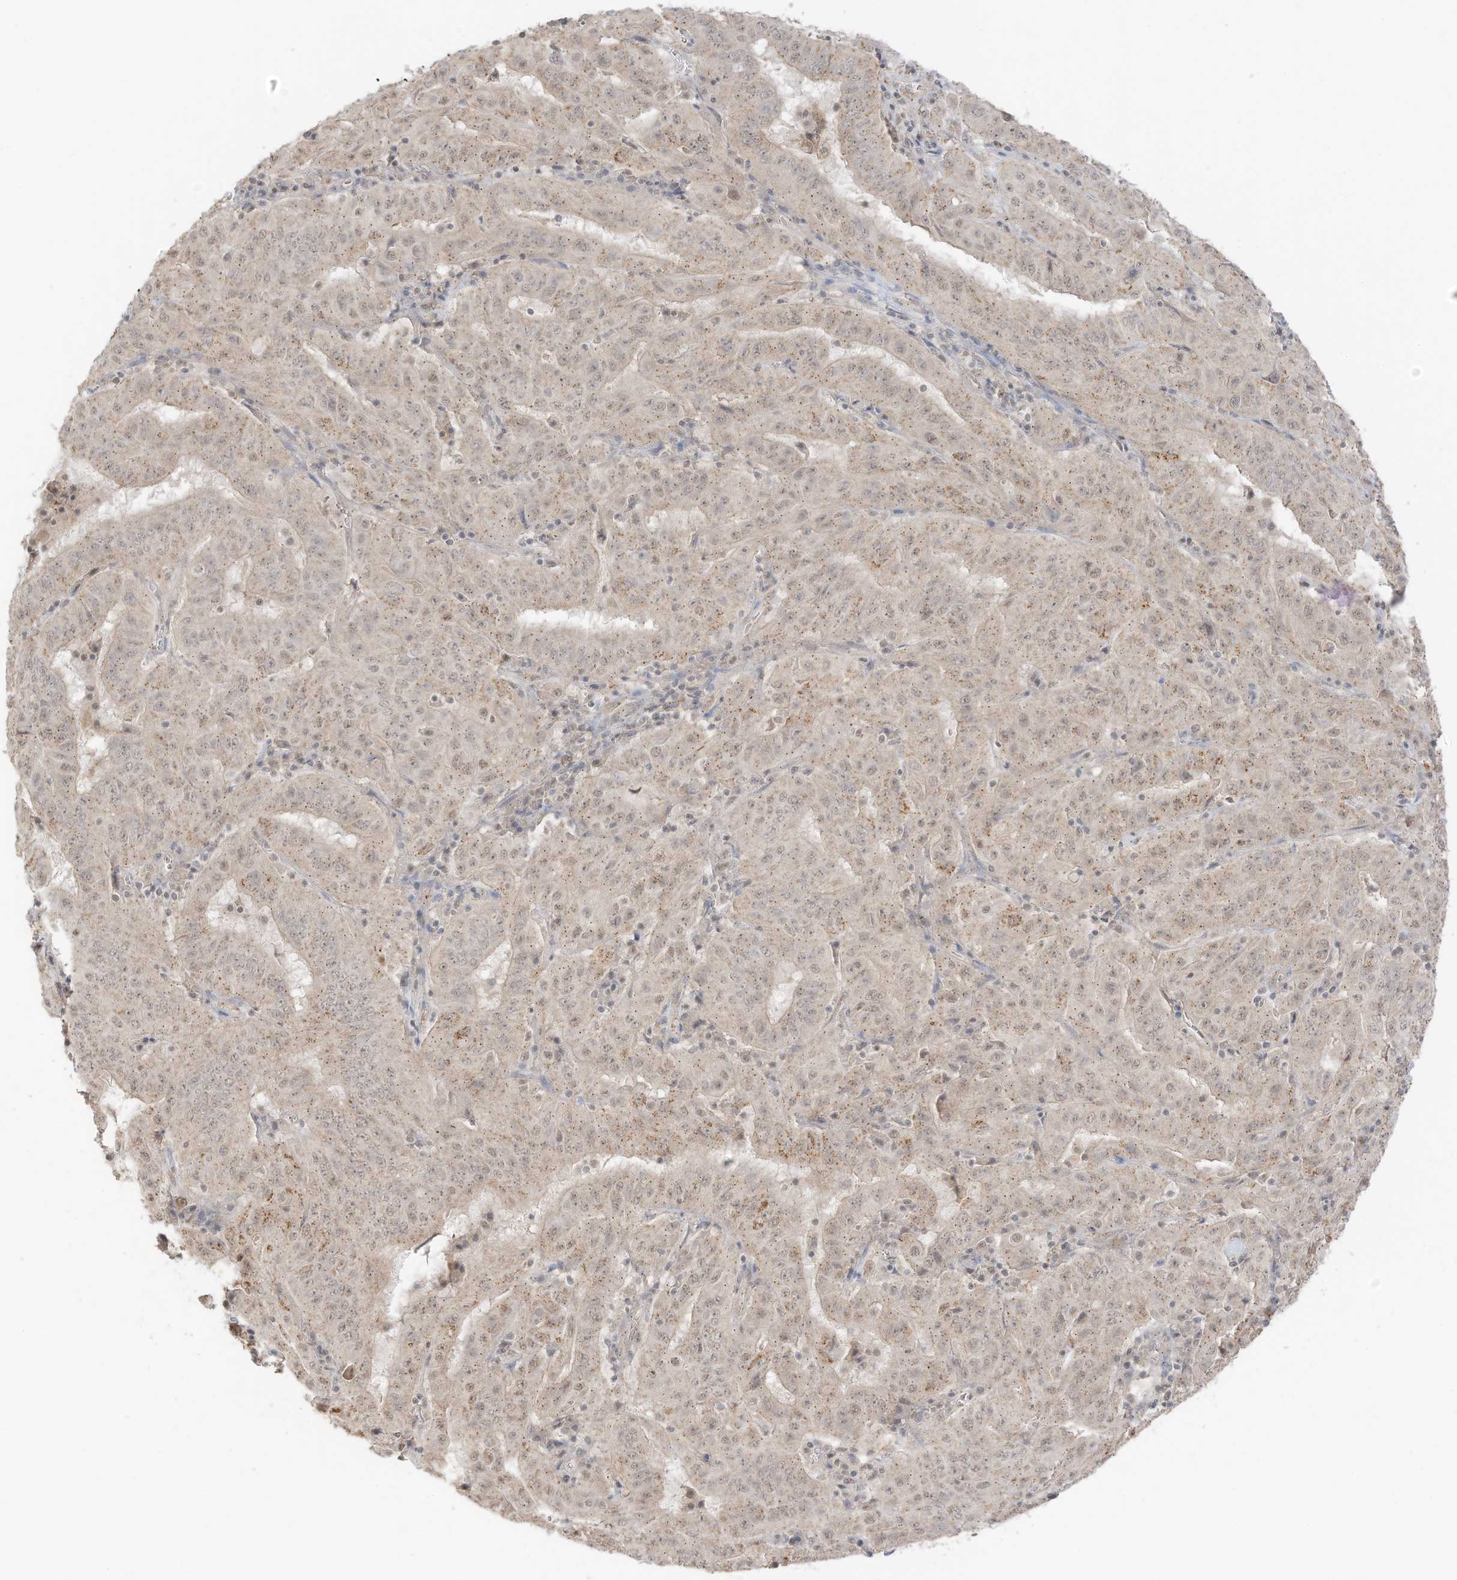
{"staining": {"intensity": "weak", "quantity": ">75%", "location": "cytoplasmic/membranous"}, "tissue": "pancreatic cancer", "cell_type": "Tumor cells", "image_type": "cancer", "snomed": [{"axis": "morphology", "description": "Adenocarcinoma, NOS"}, {"axis": "topography", "description": "Pancreas"}], "caption": "This micrograph shows pancreatic adenocarcinoma stained with immunohistochemistry to label a protein in brown. The cytoplasmic/membranous of tumor cells show weak positivity for the protein. Nuclei are counter-stained blue.", "gene": "N4BP3", "patient": {"sex": "male", "age": 63}}